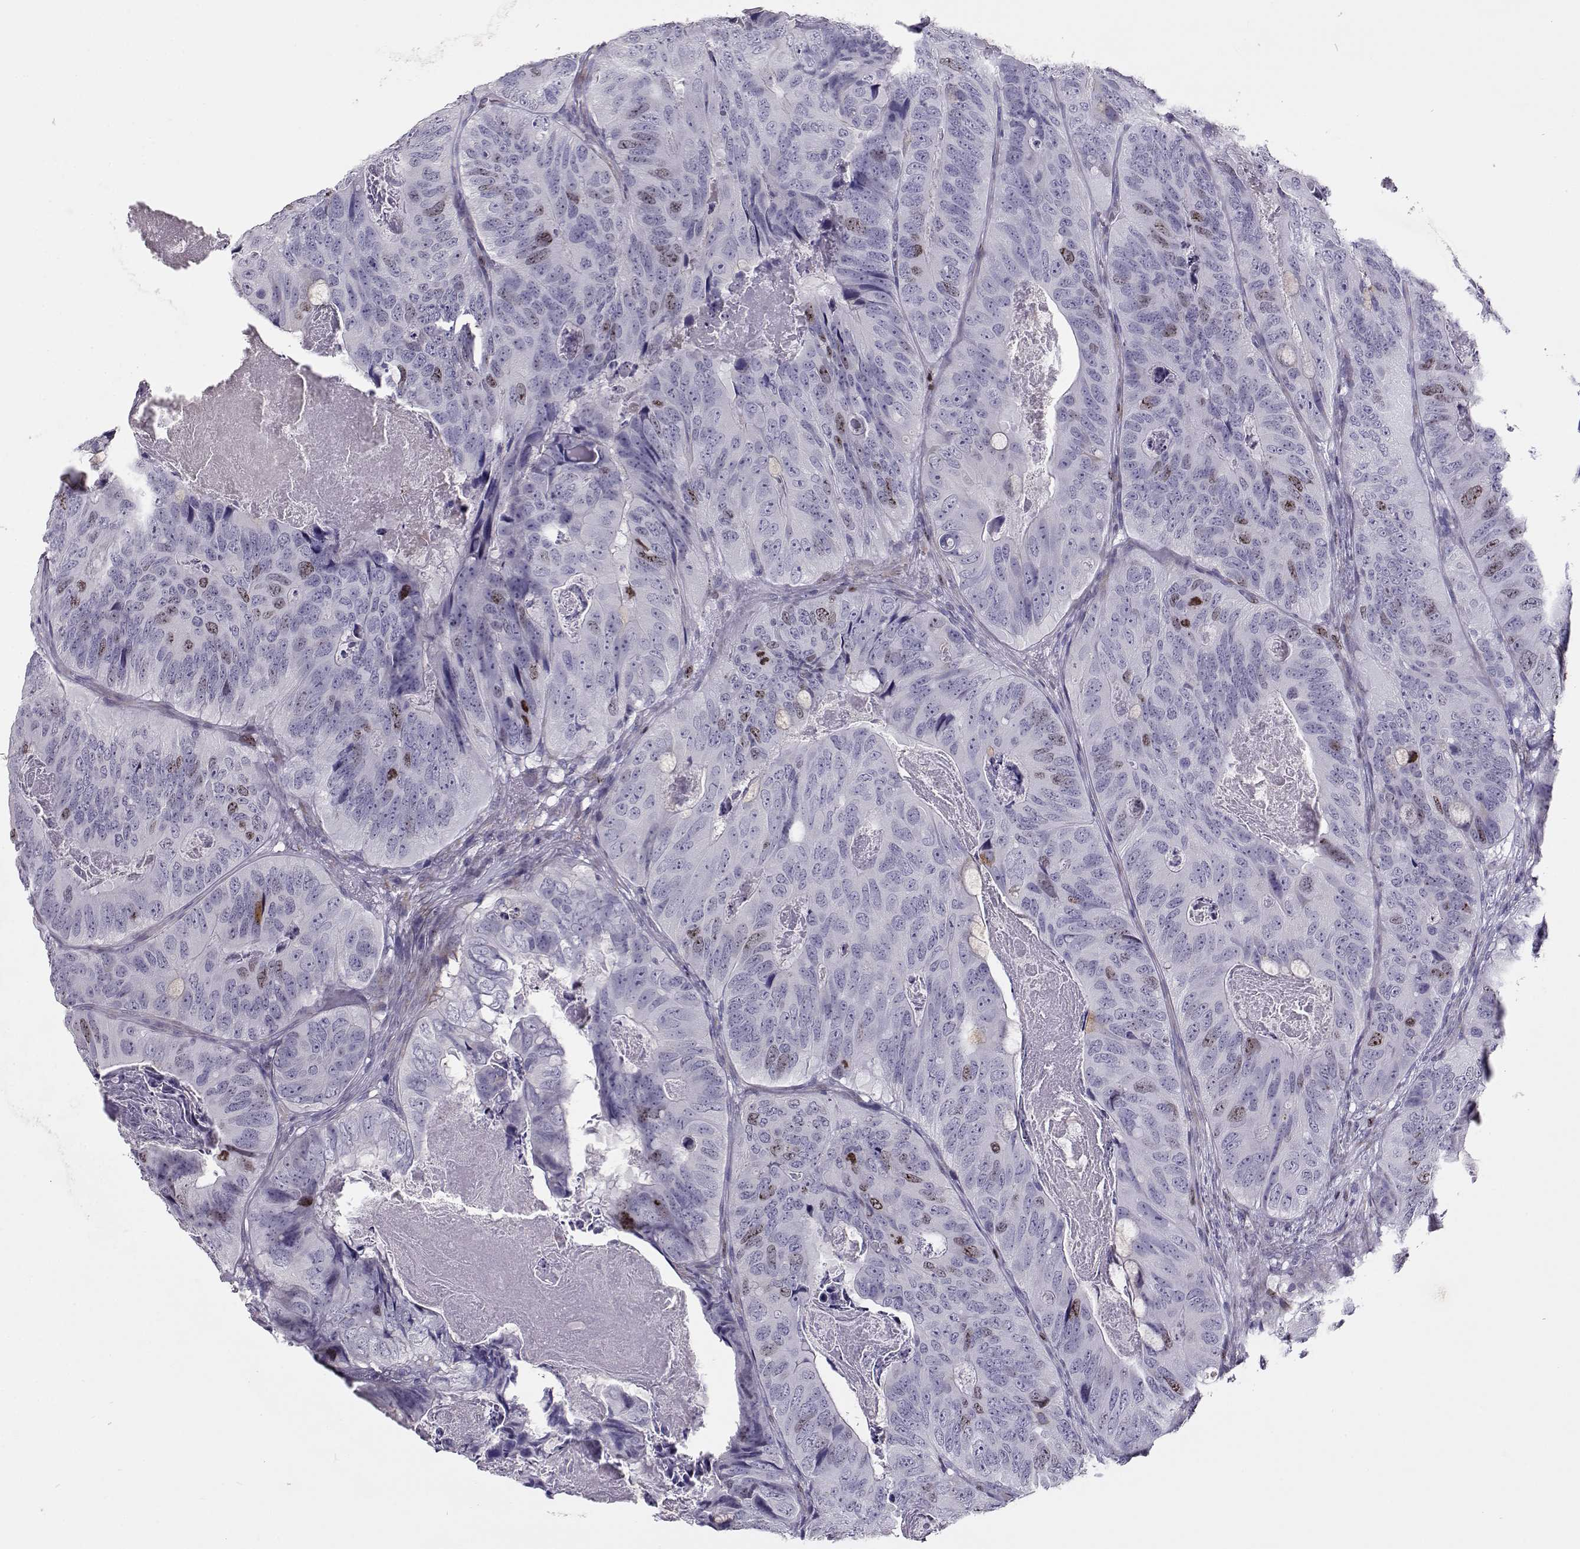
{"staining": {"intensity": "weak", "quantity": "<25%", "location": "nuclear"}, "tissue": "colorectal cancer", "cell_type": "Tumor cells", "image_type": "cancer", "snomed": [{"axis": "morphology", "description": "Adenocarcinoma, NOS"}, {"axis": "topography", "description": "Colon"}], "caption": "Immunohistochemistry (IHC) of colorectal adenocarcinoma demonstrates no expression in tumor cells. (DAB IHC, high magnification).", "gene": "NPW", "patient": {"sex": "male", "age": 79}}